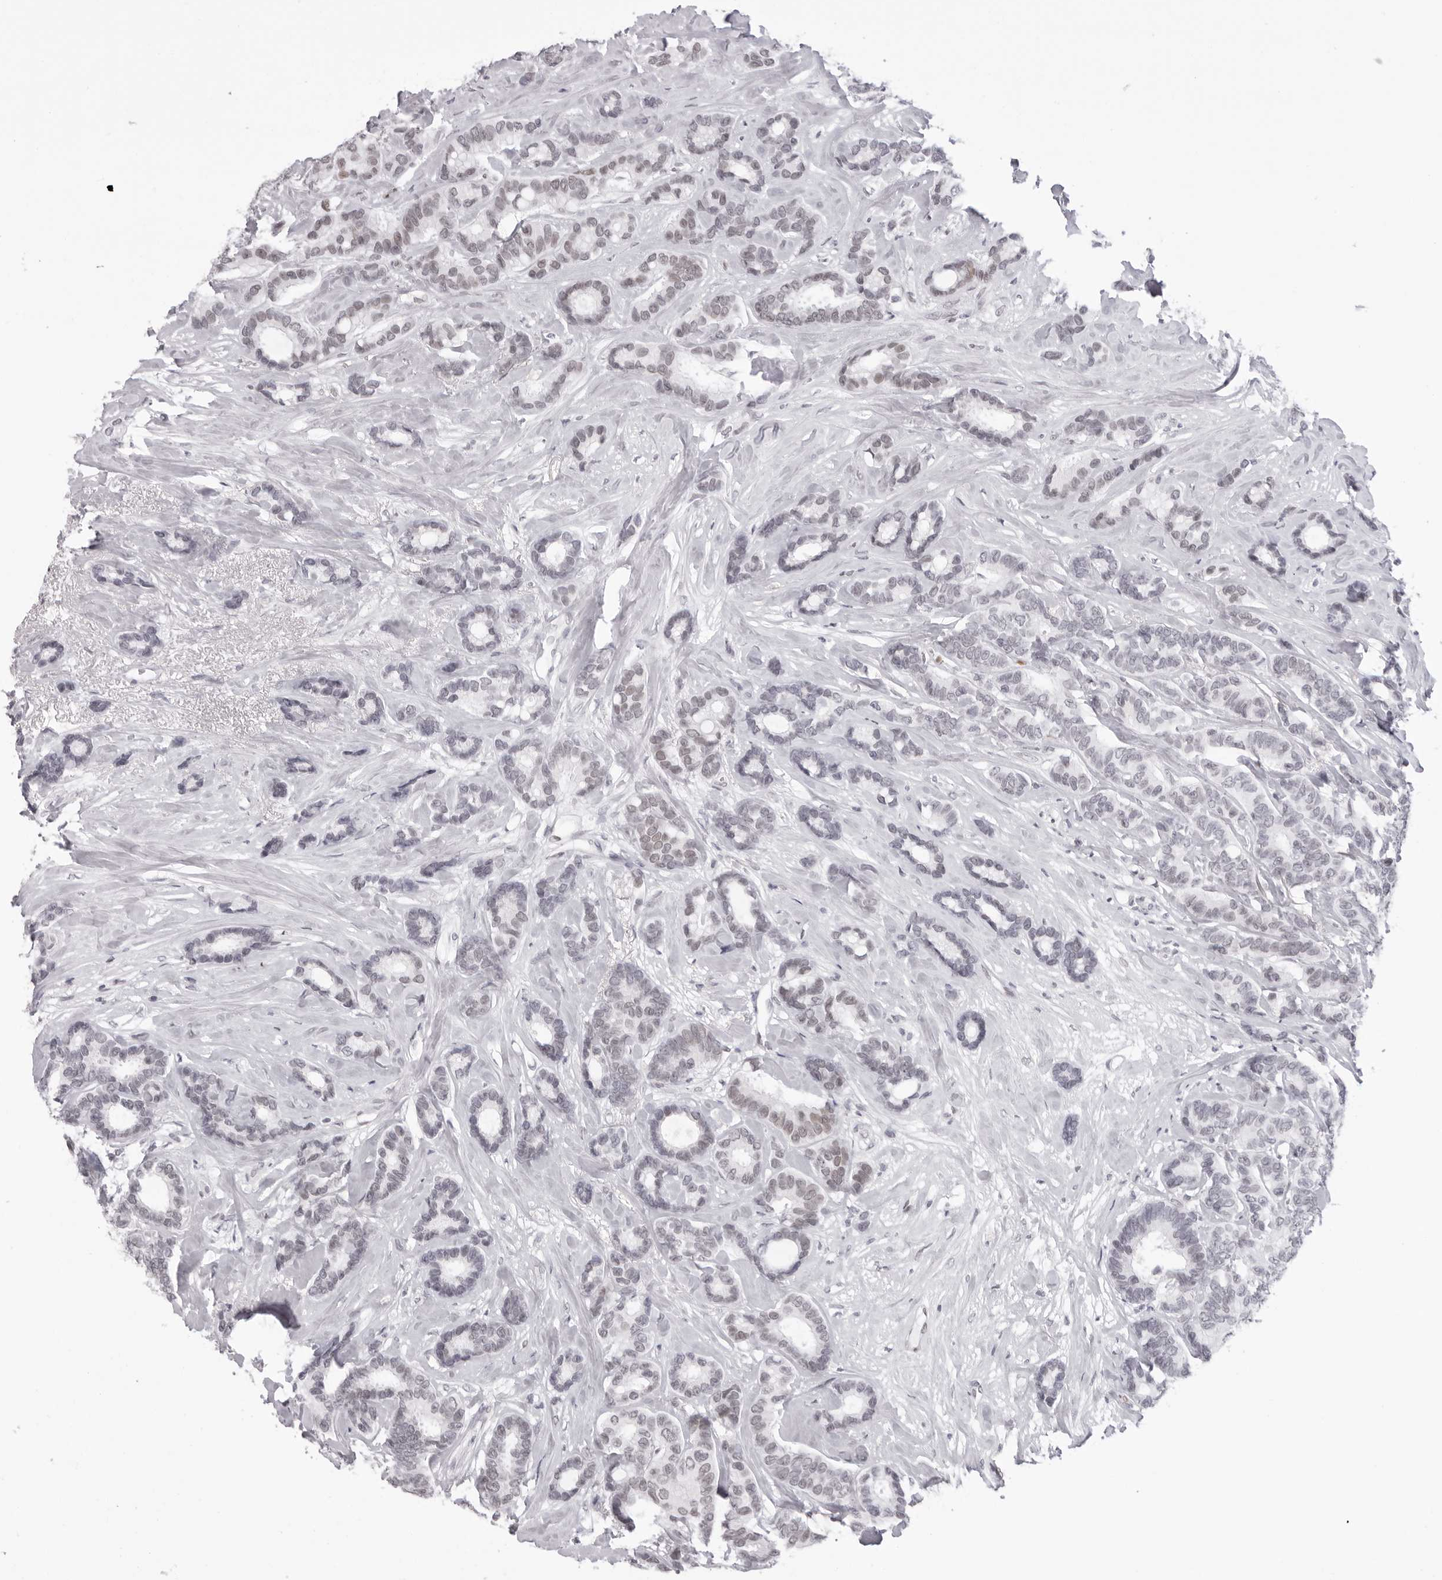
{"staining": {"intensity": "weak", "quantity": "<25%", "location": "nuclear"}, "tissue": "breast cancer", "cell_type": "Tumor cells", "image_type": "cancer", "snomed": [{"axis": "morphology", "description": "Duct carcinoma"}, {"axis": "topography", "description": "Breast"}], "caption": "Tumor cells show no significant positivity in breast cancer (invasive ductal carcinoma).", "gene": "MAFK", "patient": {"sex": "female", "age": 87}}